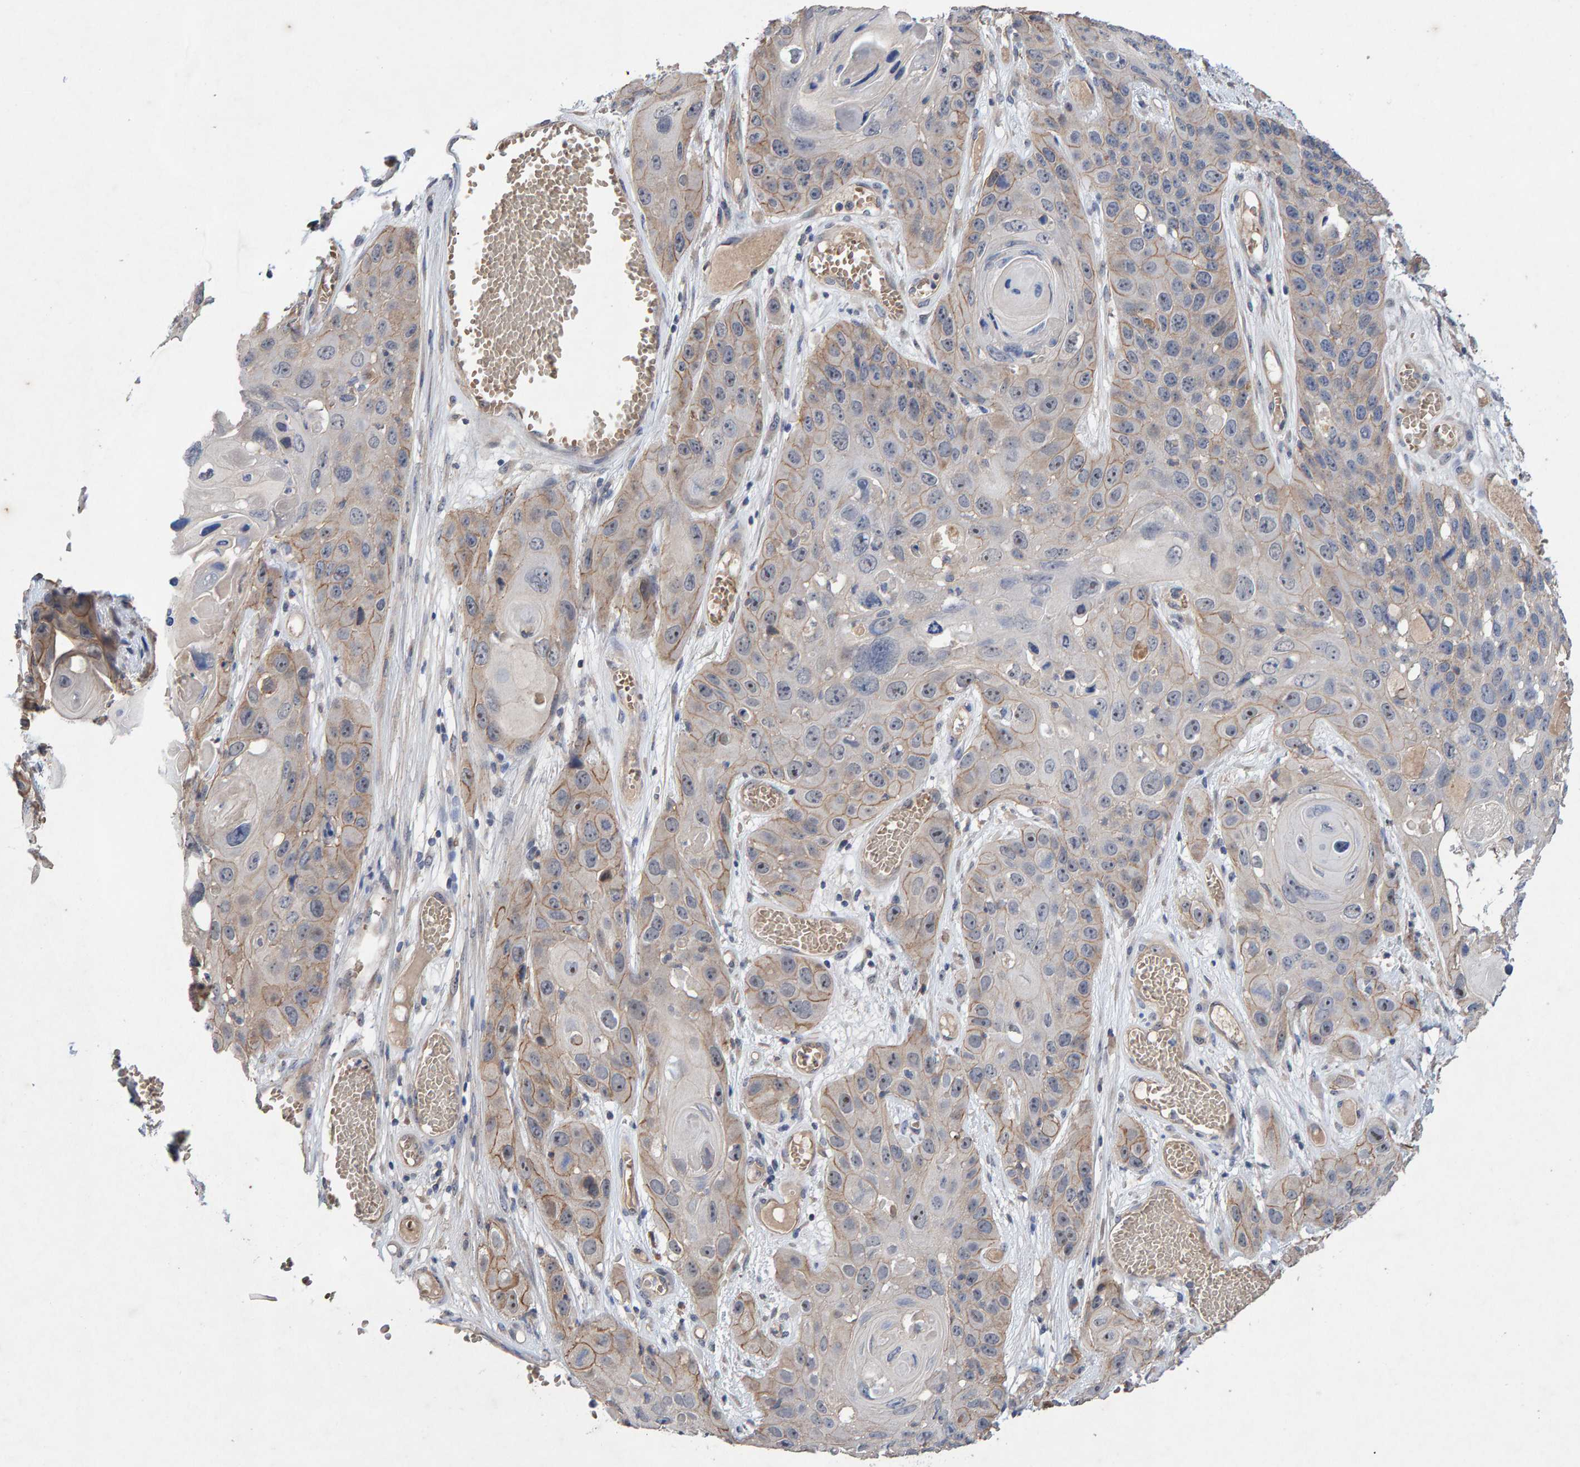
{"staining": {"intensity": "weak", "quantity": "25%-75%", "location": "cytoplasmic/membranous"}, "tissue": "skin cancer", "cell_type": "Tumor cells", "image_type": "cancer", "snomed": [{"axis": "morphology", "description": "Squamous cell carcinoma, NOS"}, {"axis": "topography", "description": "Skin"}], "caption": "Brown immunohistochemical staining in human squamous cell carcinoma (skin) exhibits weak cytoplasmic/membranous staining in approximately 25%-75% of tumor cells. (DAB (3,3'-diaminobenzidine) IHC with brightfield microscopy, high magnification).", "gene": "EFR3A", "patient": {"sex": "male", "age": 55}}